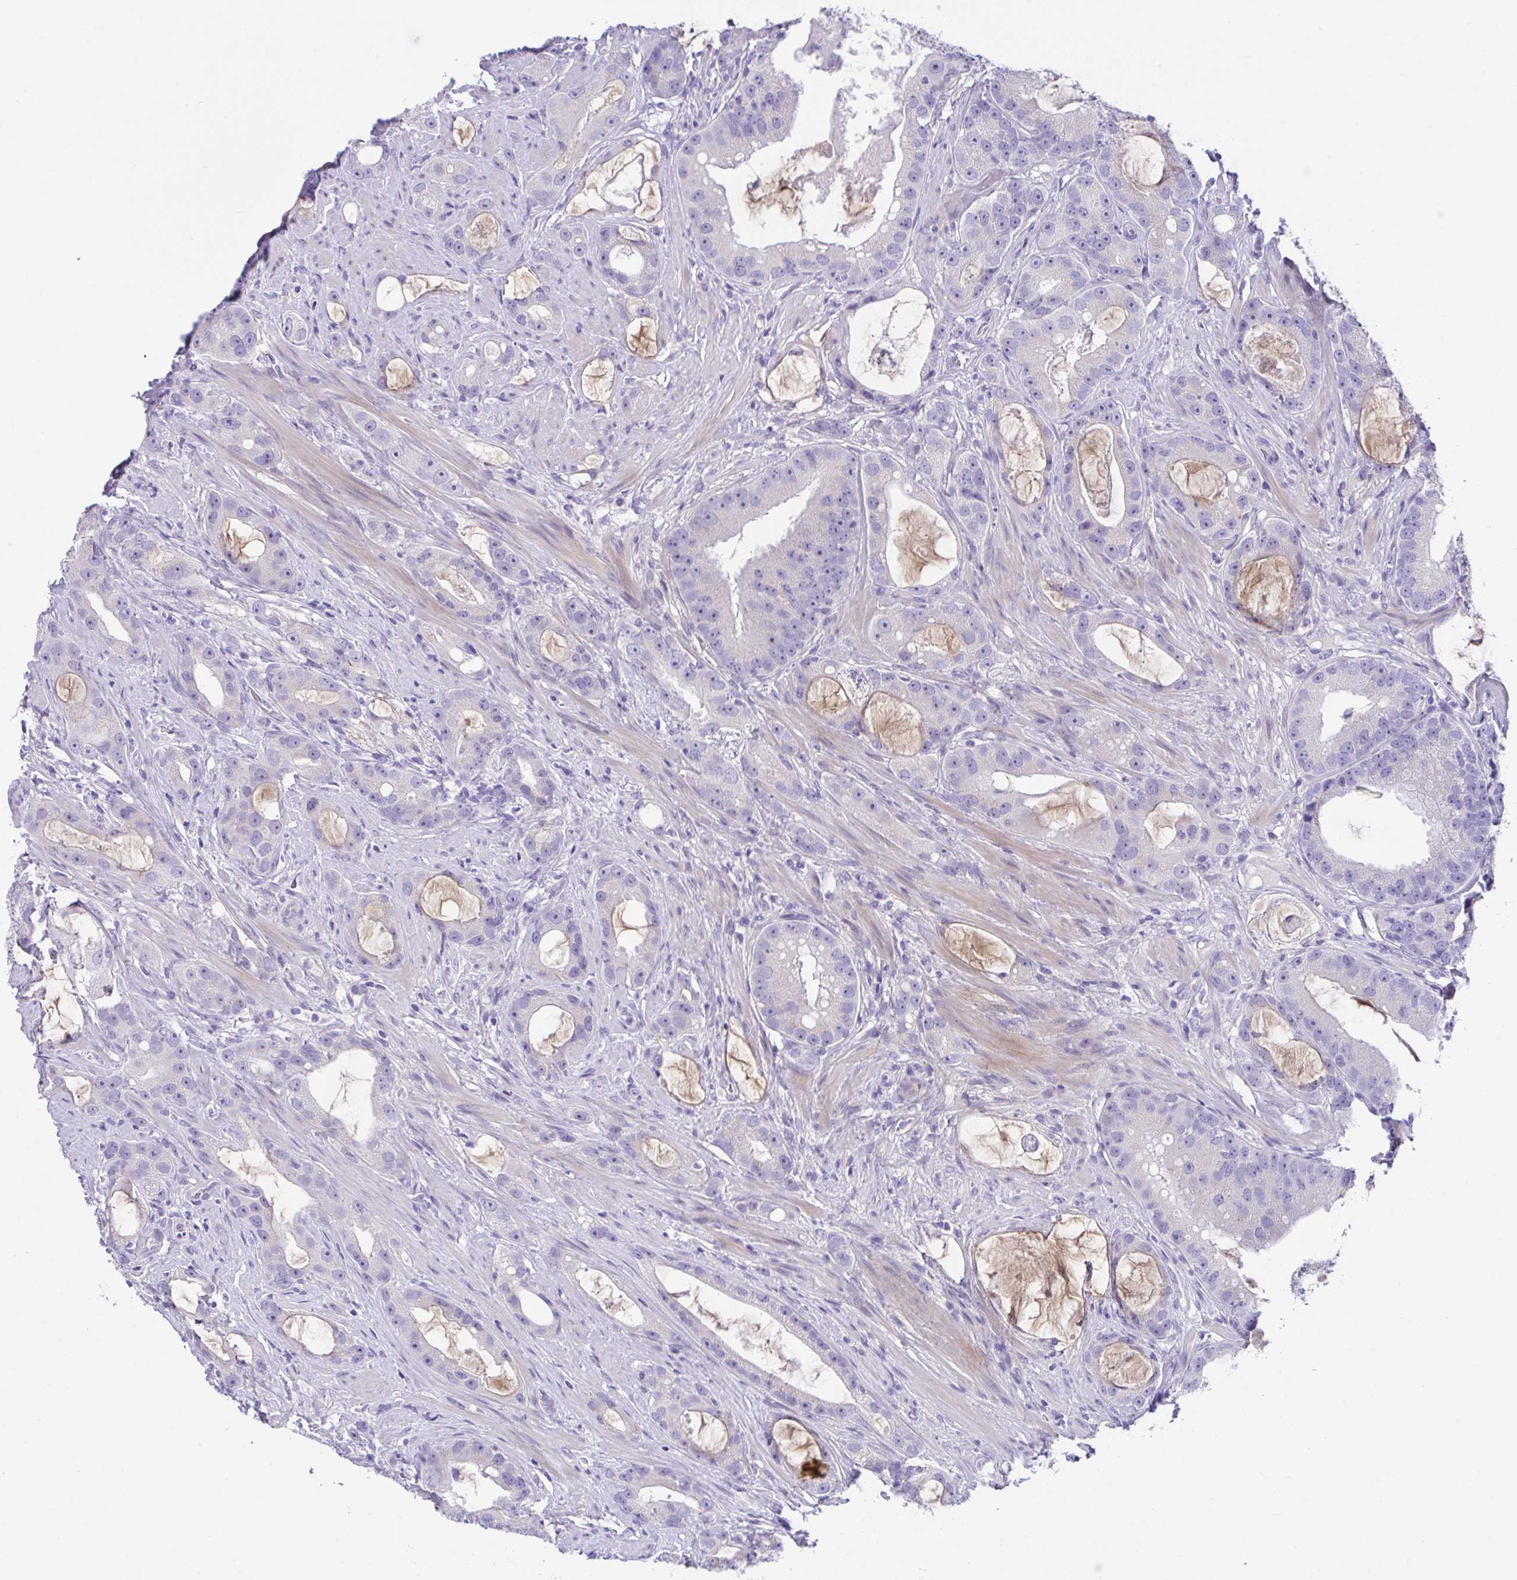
{"staining": {"intensity": "moderate", "quantity": "<25%", "location": "cytoplasmic/membranous"}, "tissue": "prostate cancer", "cell_type": "Tumor cells", "image_type": "cancer", "snomed": [{"axis": "morphology", "description": "Adenocarcinoma, High grade"}, {"axis": "topography", "description": "Prostate"}], "caption": "The micrograph shows immunohistochemical staining of prostate adenocarcinoma (high-grade). There is moderate cytoplasmic/membranous positivity is seen in approximately <25% of tumor cells. The protein is stained brown, and the nuclei are stained in blue (DAB IHC with brightfield microscopy, high magnification).", "gene": "SLC16A6", "patient": {"sex": "male", "age": 65}}